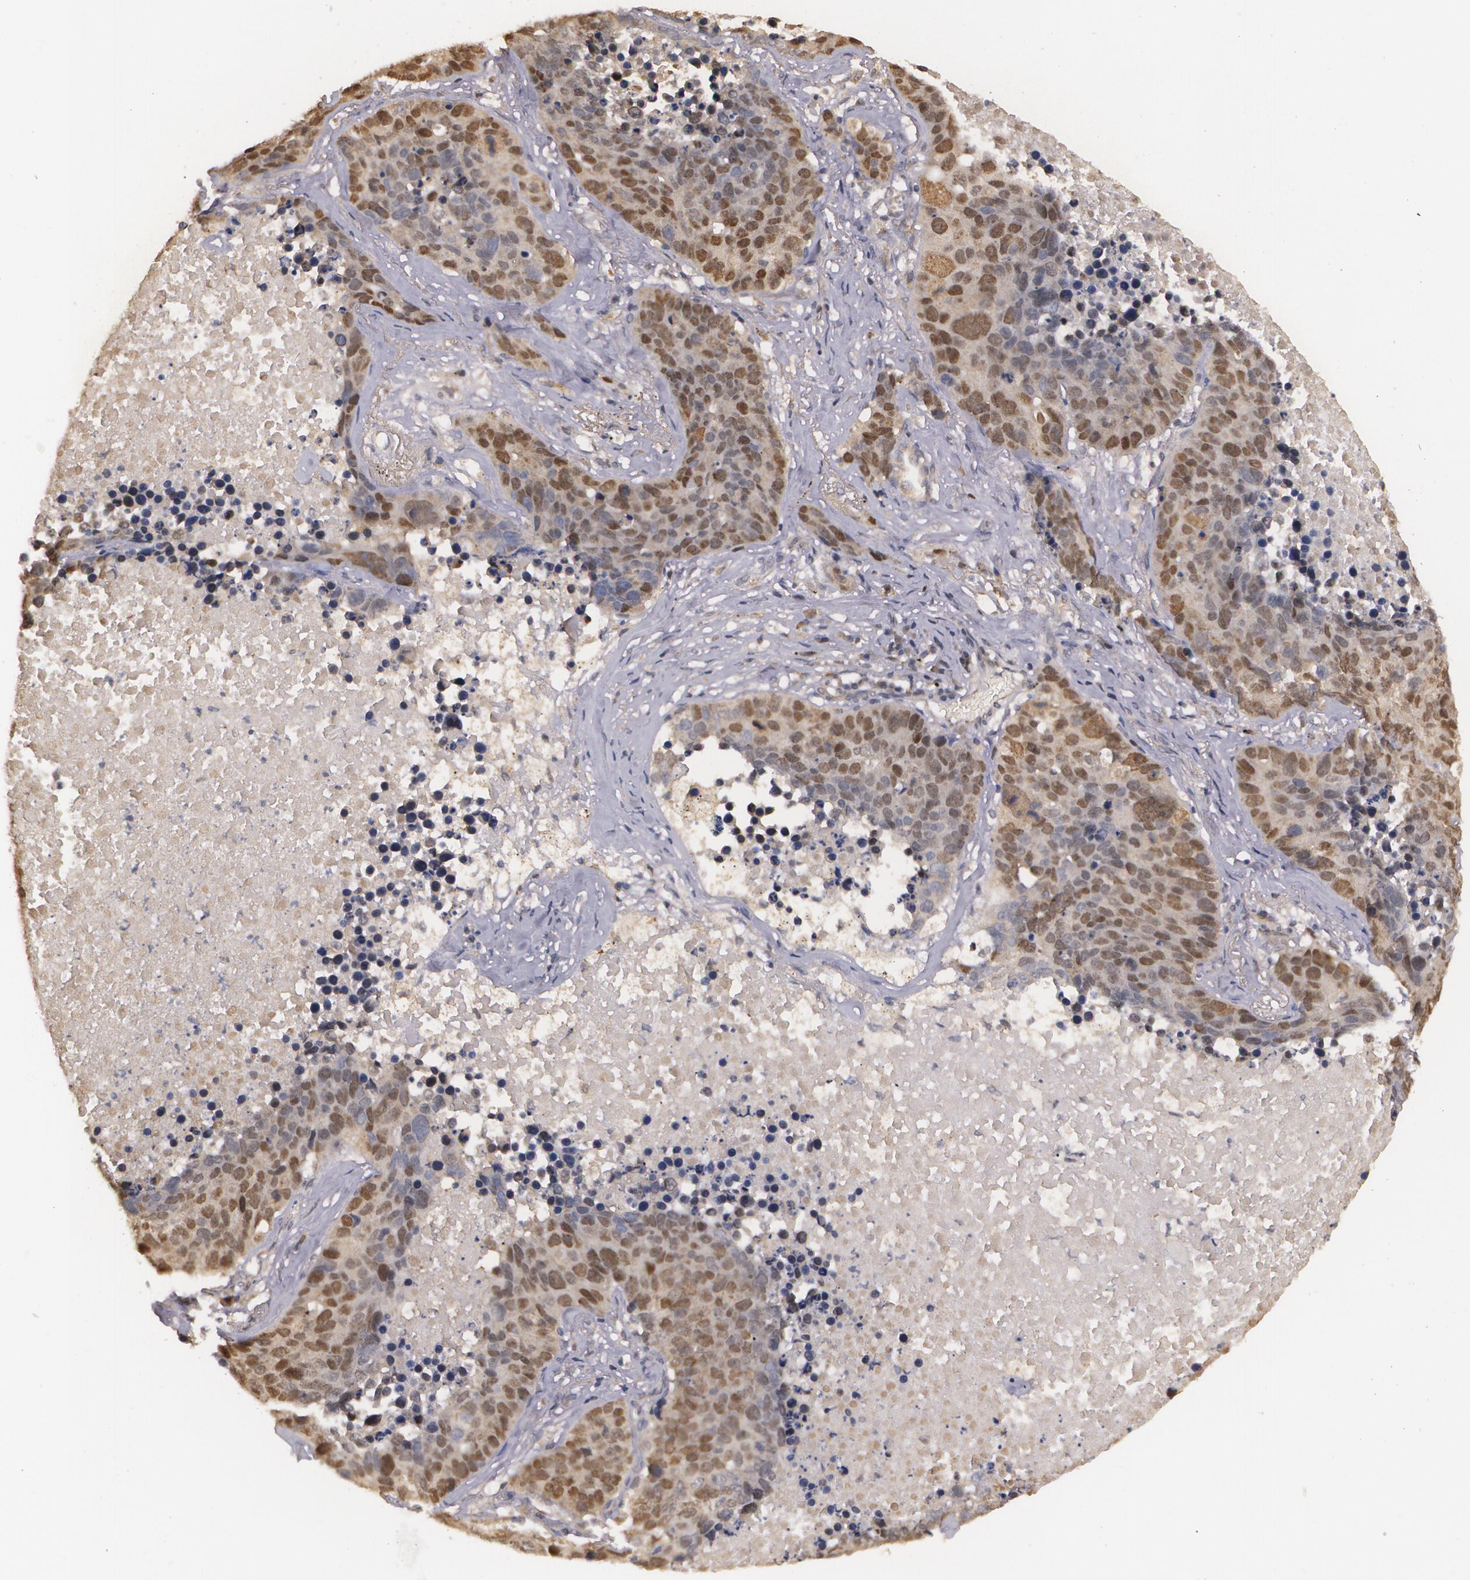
{"staining": {"intensity": "moderate", "quantity": ">75%", "location": "cytoplasmic/membranous,nuclear"}, "tissue": "lung cancer", "cell_type": "Tumor cells", "image_type": "cancer", "snomed": [{"axis": "morphology", "description": "Carcinoid, malignant, NOS"}, {"axis": "topography", "description": "Lung"}], "caption": "An IHC photomicrograph of neoplastic tissue is shown. Protein staining in brown labels moderate cytoplasmic/membranous and nuclear positivity in lung cancer (malignant carcinoid) within tumor cells. (Stains: DAB (3,3'-diaminobenzidine) in brown, nuclei in blue, Microscopy: brightfield microscopy at high magnification).", "gene": "BRCA1", "patient": {"sex": "male", "age": 60}}